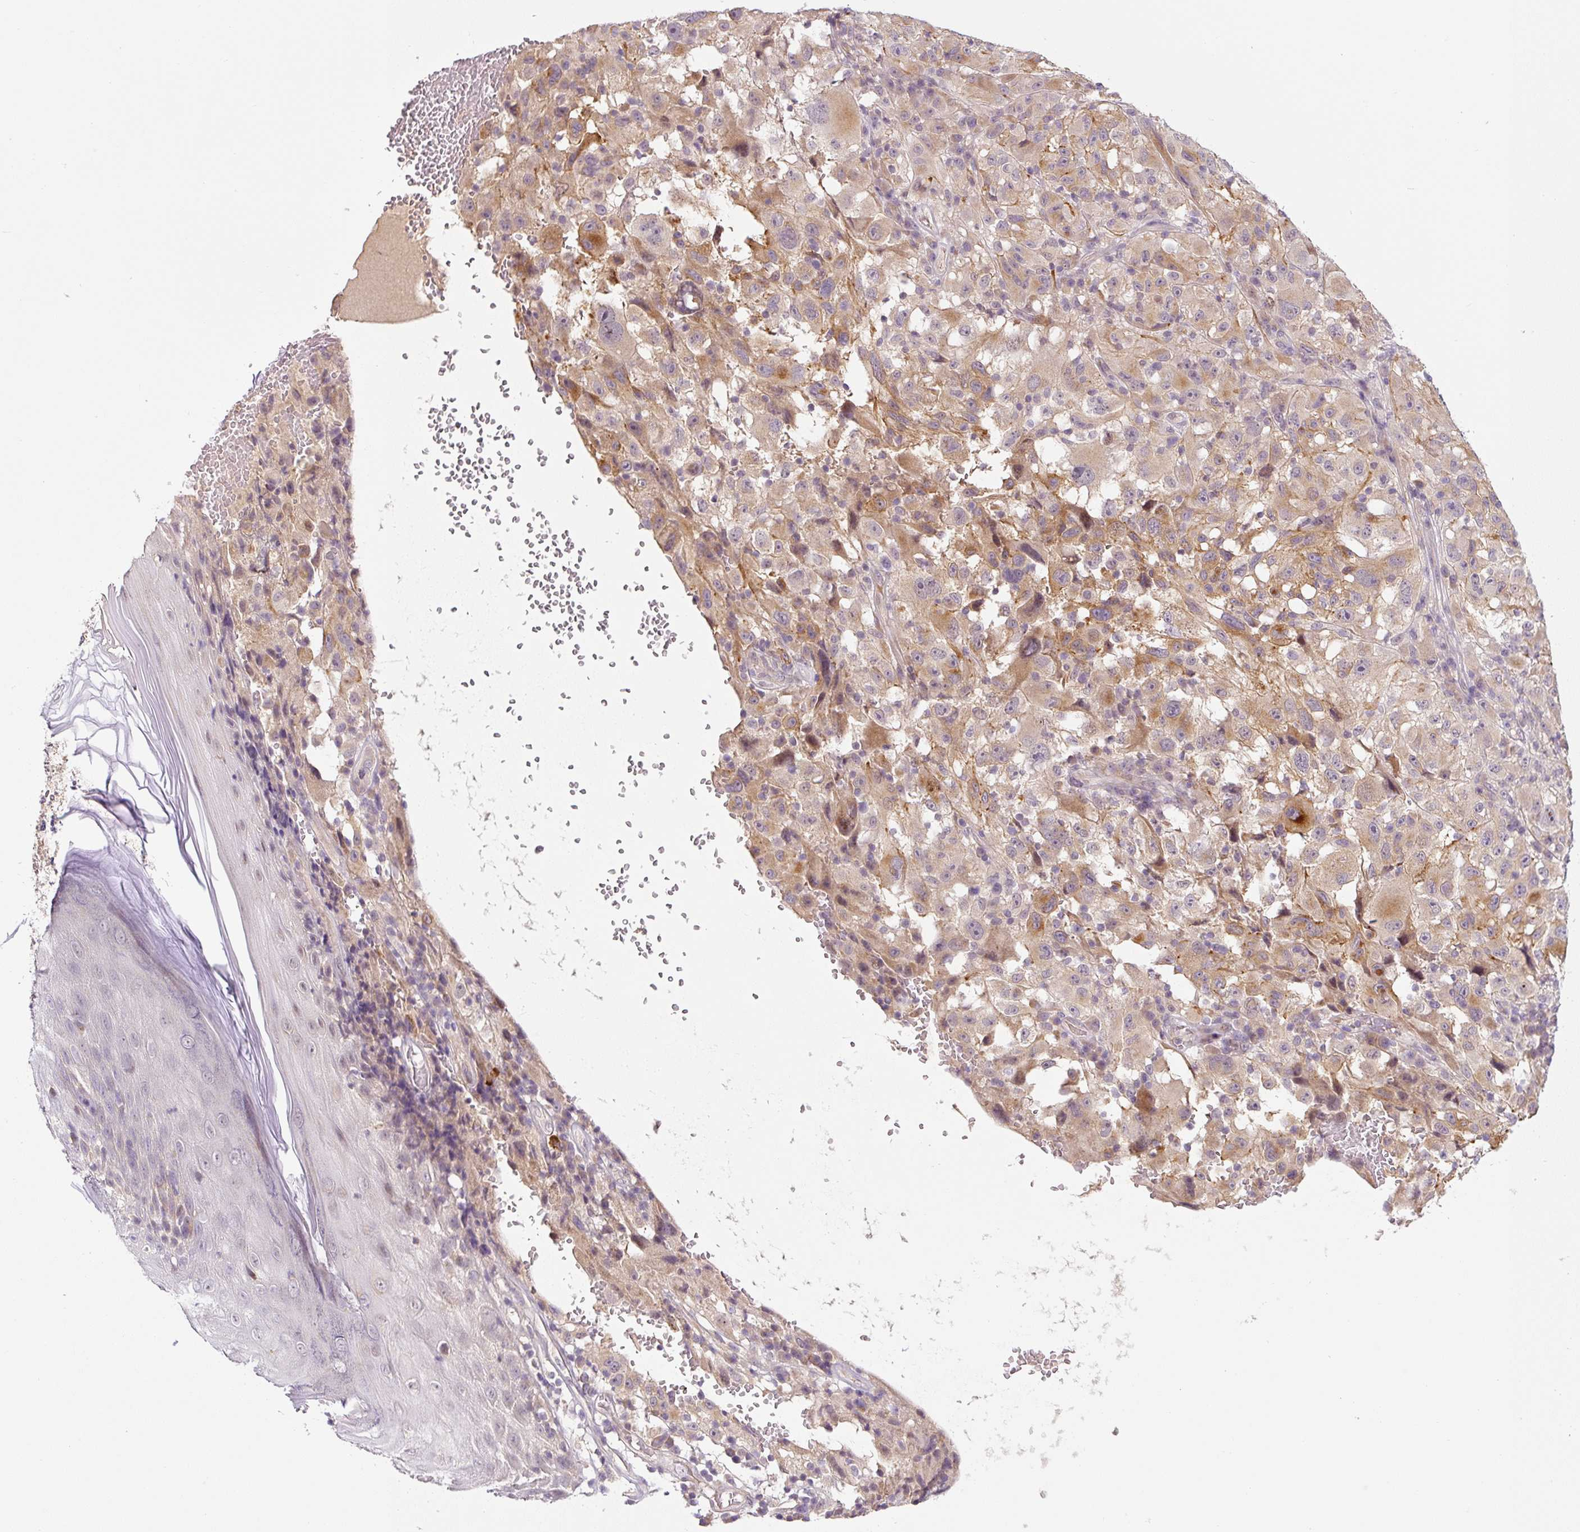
{"staining": {"intensity": "moderate", "quantity": "25%-75%", "location": "cytoplasmic/membranous"}, "tissue": "melanoma", "cell_type": "Tumor cells", "image_type": "cancer", "snomed": [{"axis": "morphology", "description": "Malignant melanoma, NOS"}, {"axis": "topography", "description": "Skin"}], "caption": "Approximately 25%-75% of tumor cells in human malignant melanoma reveal moderate cytoplasmic/membranous protein expression as visualized by brown immunohistochemical staining.", "gene": "PRKAA2", "patient": {"sex": "female", "age": 71}}